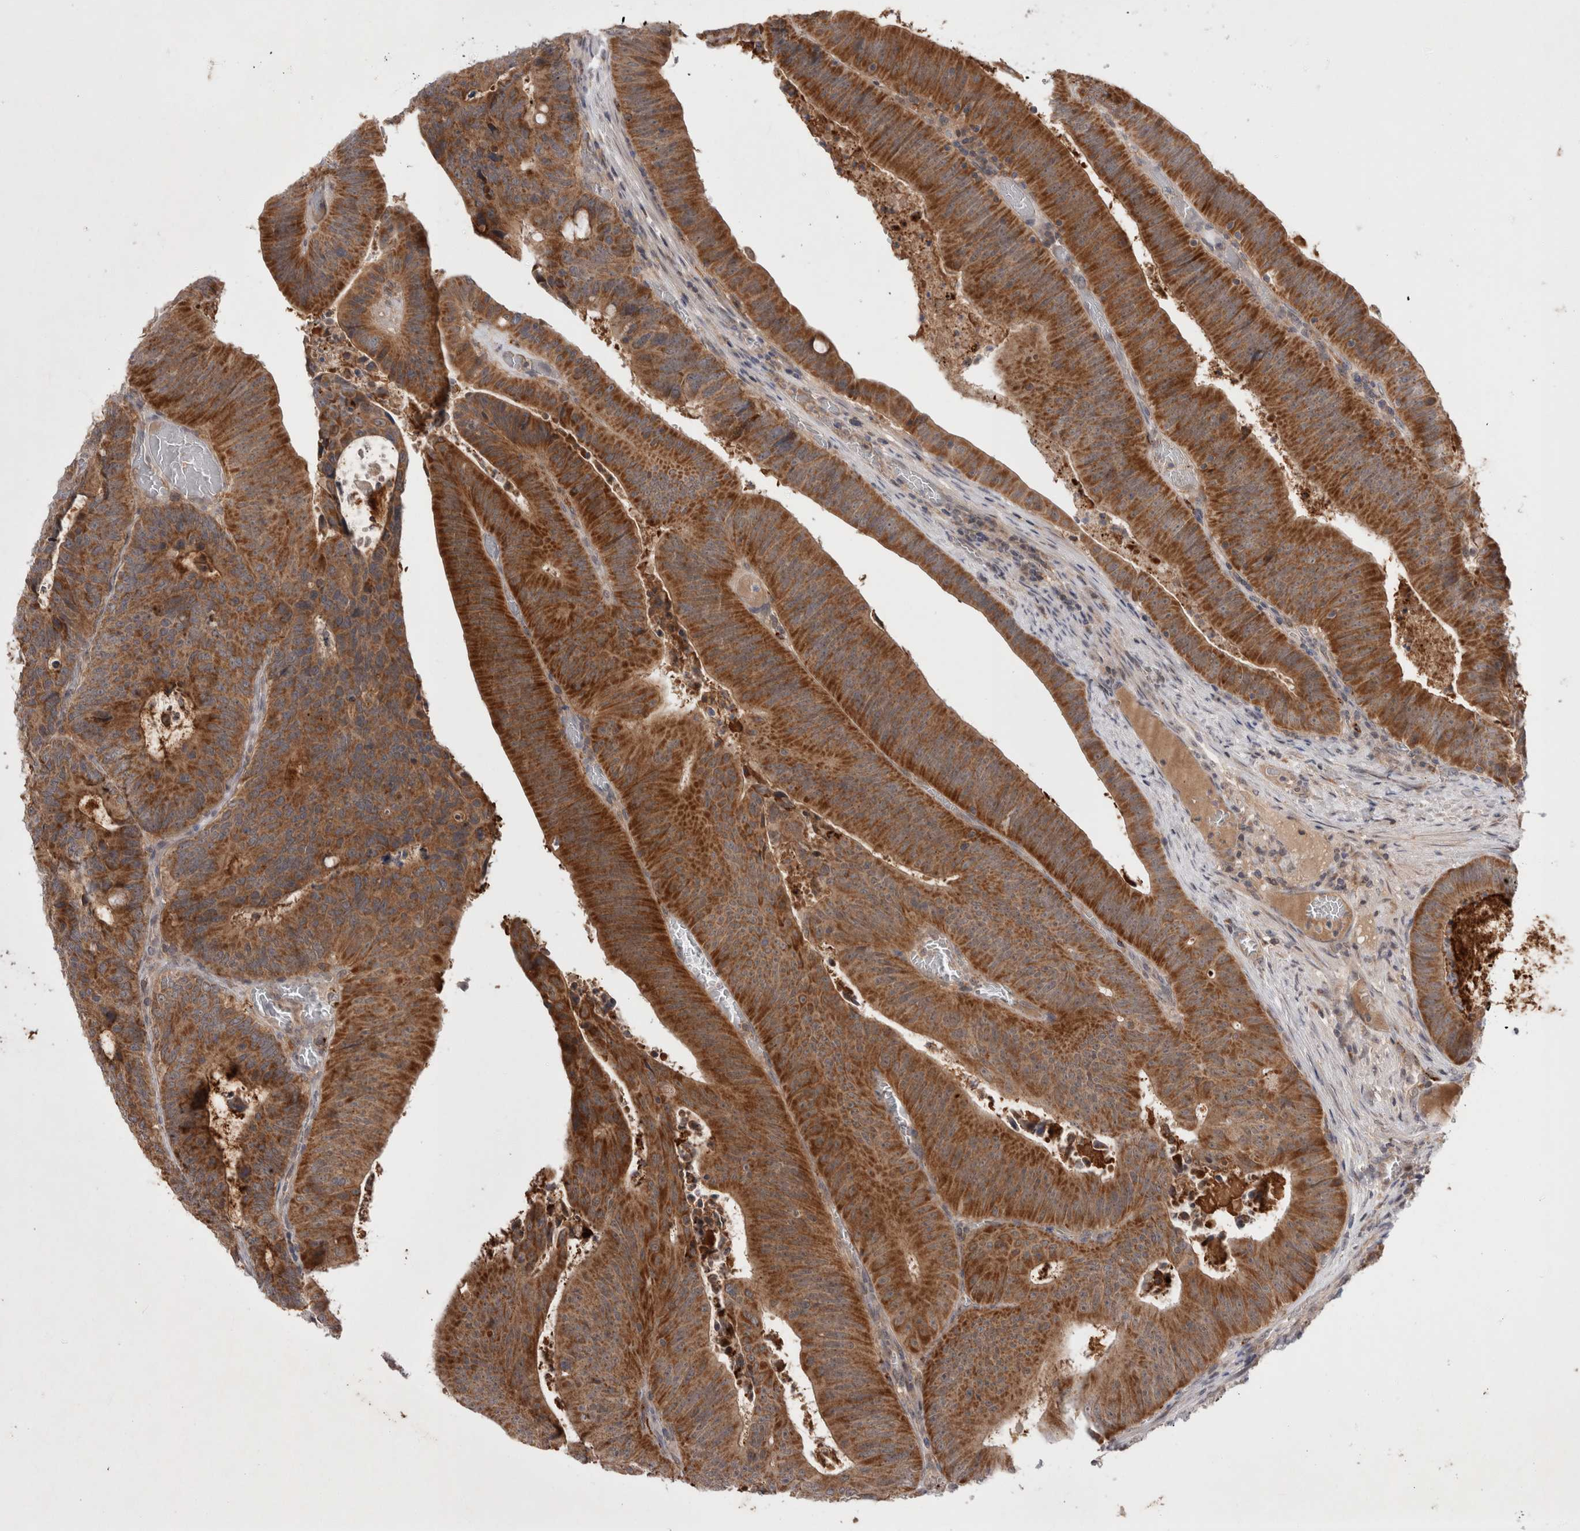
{"staining": {"intensity": "strong", "quantity": ">75%", "location": "cytoplasmic/membranous"}, "tissue": "colorectal cancer", "cell_type": "Tumor cells", "image_type": "cancer", "snomed": [{"axis": "morphology", "description": "Adenocarcinoma, NOS"}, {"axis": "topography", "description": "Colon"}], "caption": "Immunohistochemistry image of neoplastic tissue: adenocarcinoma (colorectal) stained using immunohistochemistry displays high levels of strong protein expression localized specifically in the cytoplasmic/membranous of tumor cells, appearing as a cytoplasmic/membranous brown color.", "gene": "MRPL37", "patient": {"sex": "male", "age": 87}}